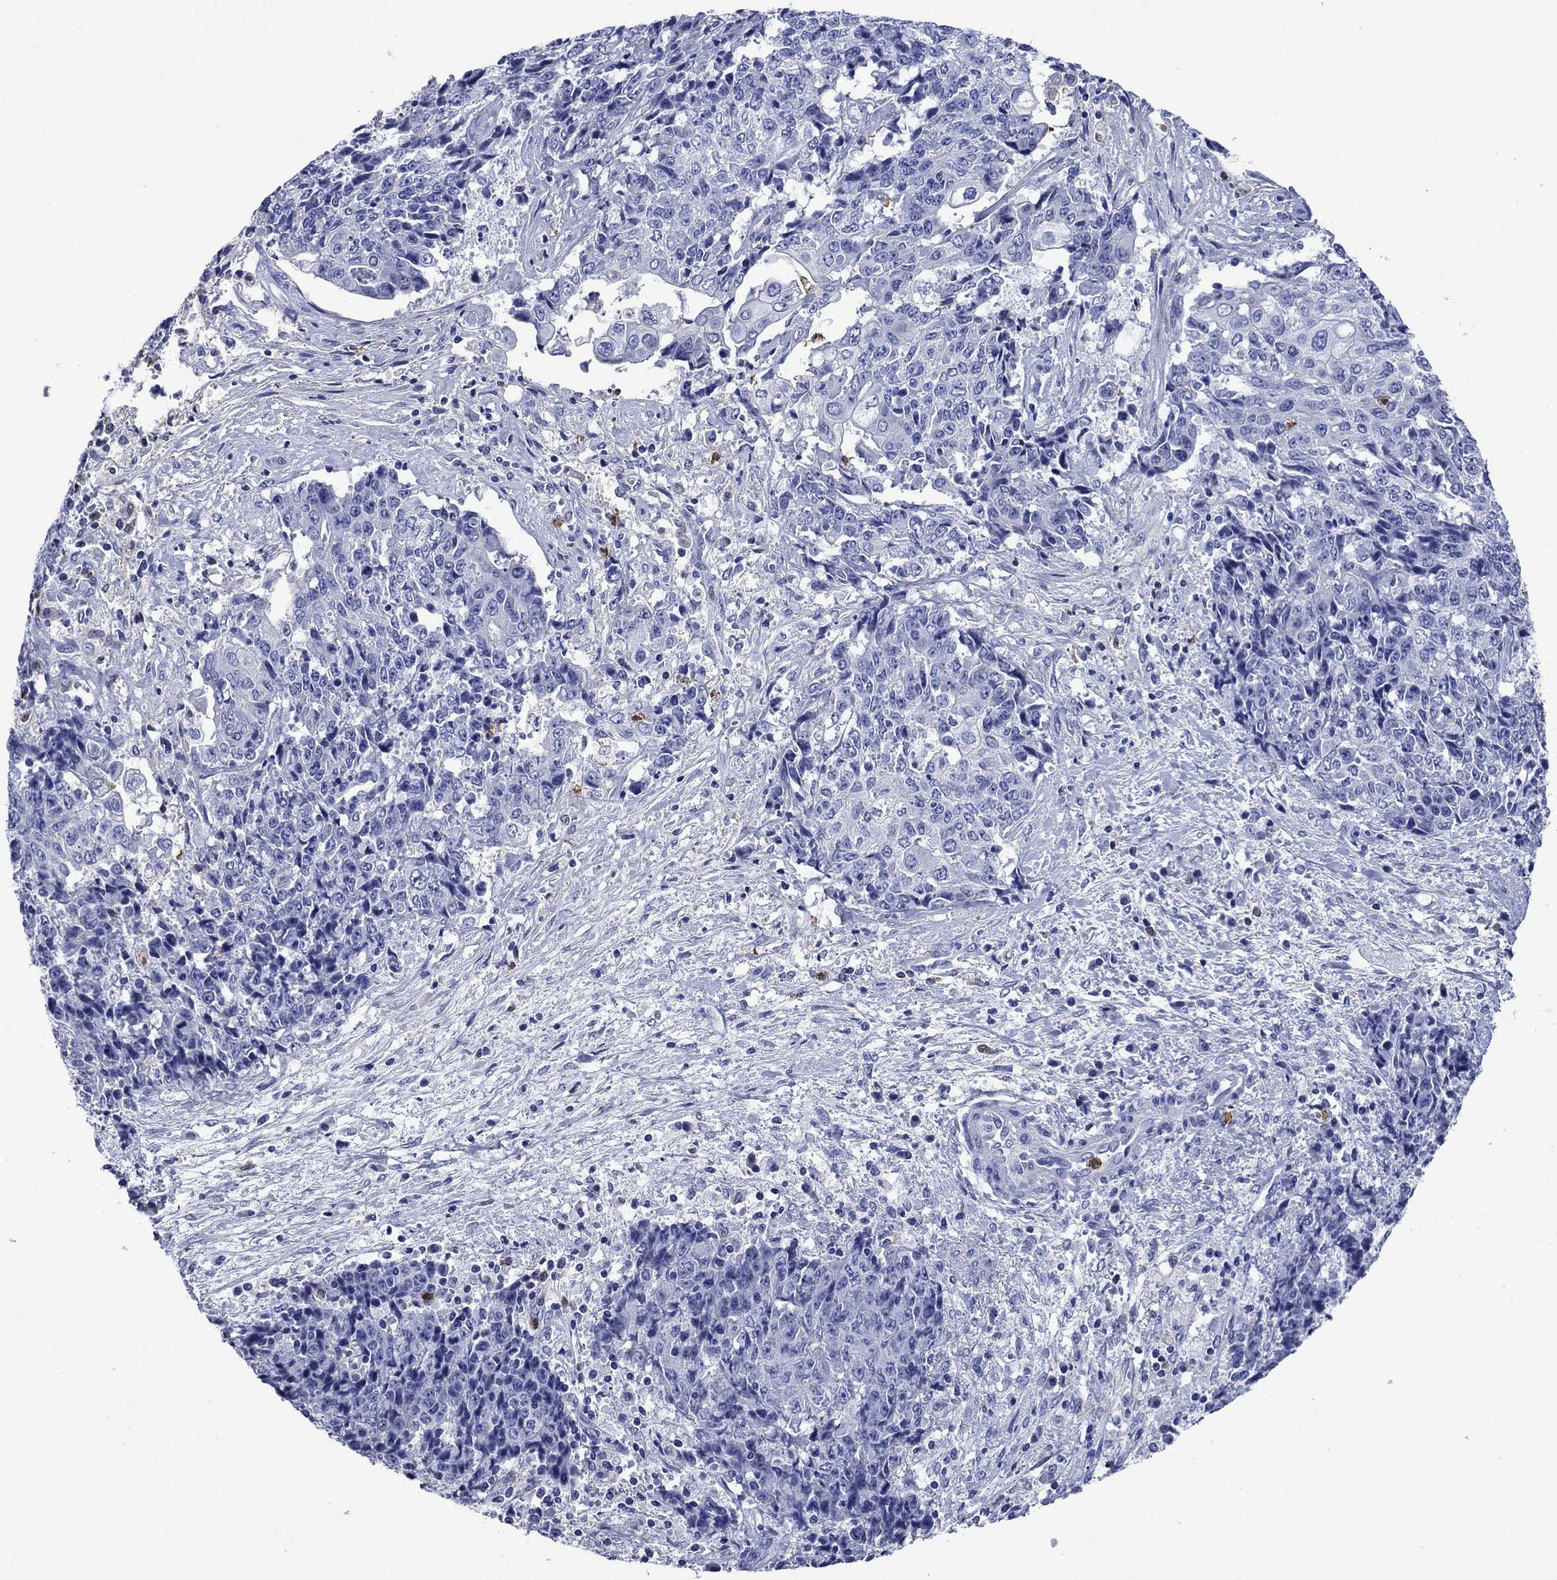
{"staining": {"intensity": "negative", "quantity": "none", "location": "none"}, "tissue": "ovarian cancer", "cell_type": "Tumor cells", "image_type": "cancer", "snomed": [{"axis": "morphology", "description": "Carcinoma, endometroid"}, {"axis": "topography", "description": "Ovary"}], "caption": "Immunohistochemistry (IHC) photomicrograph of neoplastic tissue: human ovarian cancer (endometroid carcinoma) stained with DAB (3,3'-diaminobenzidine) shows no significant protein expression in tumor cells.", "gene": "TFR2", "patient": {"sex": "female", "age": 42}}